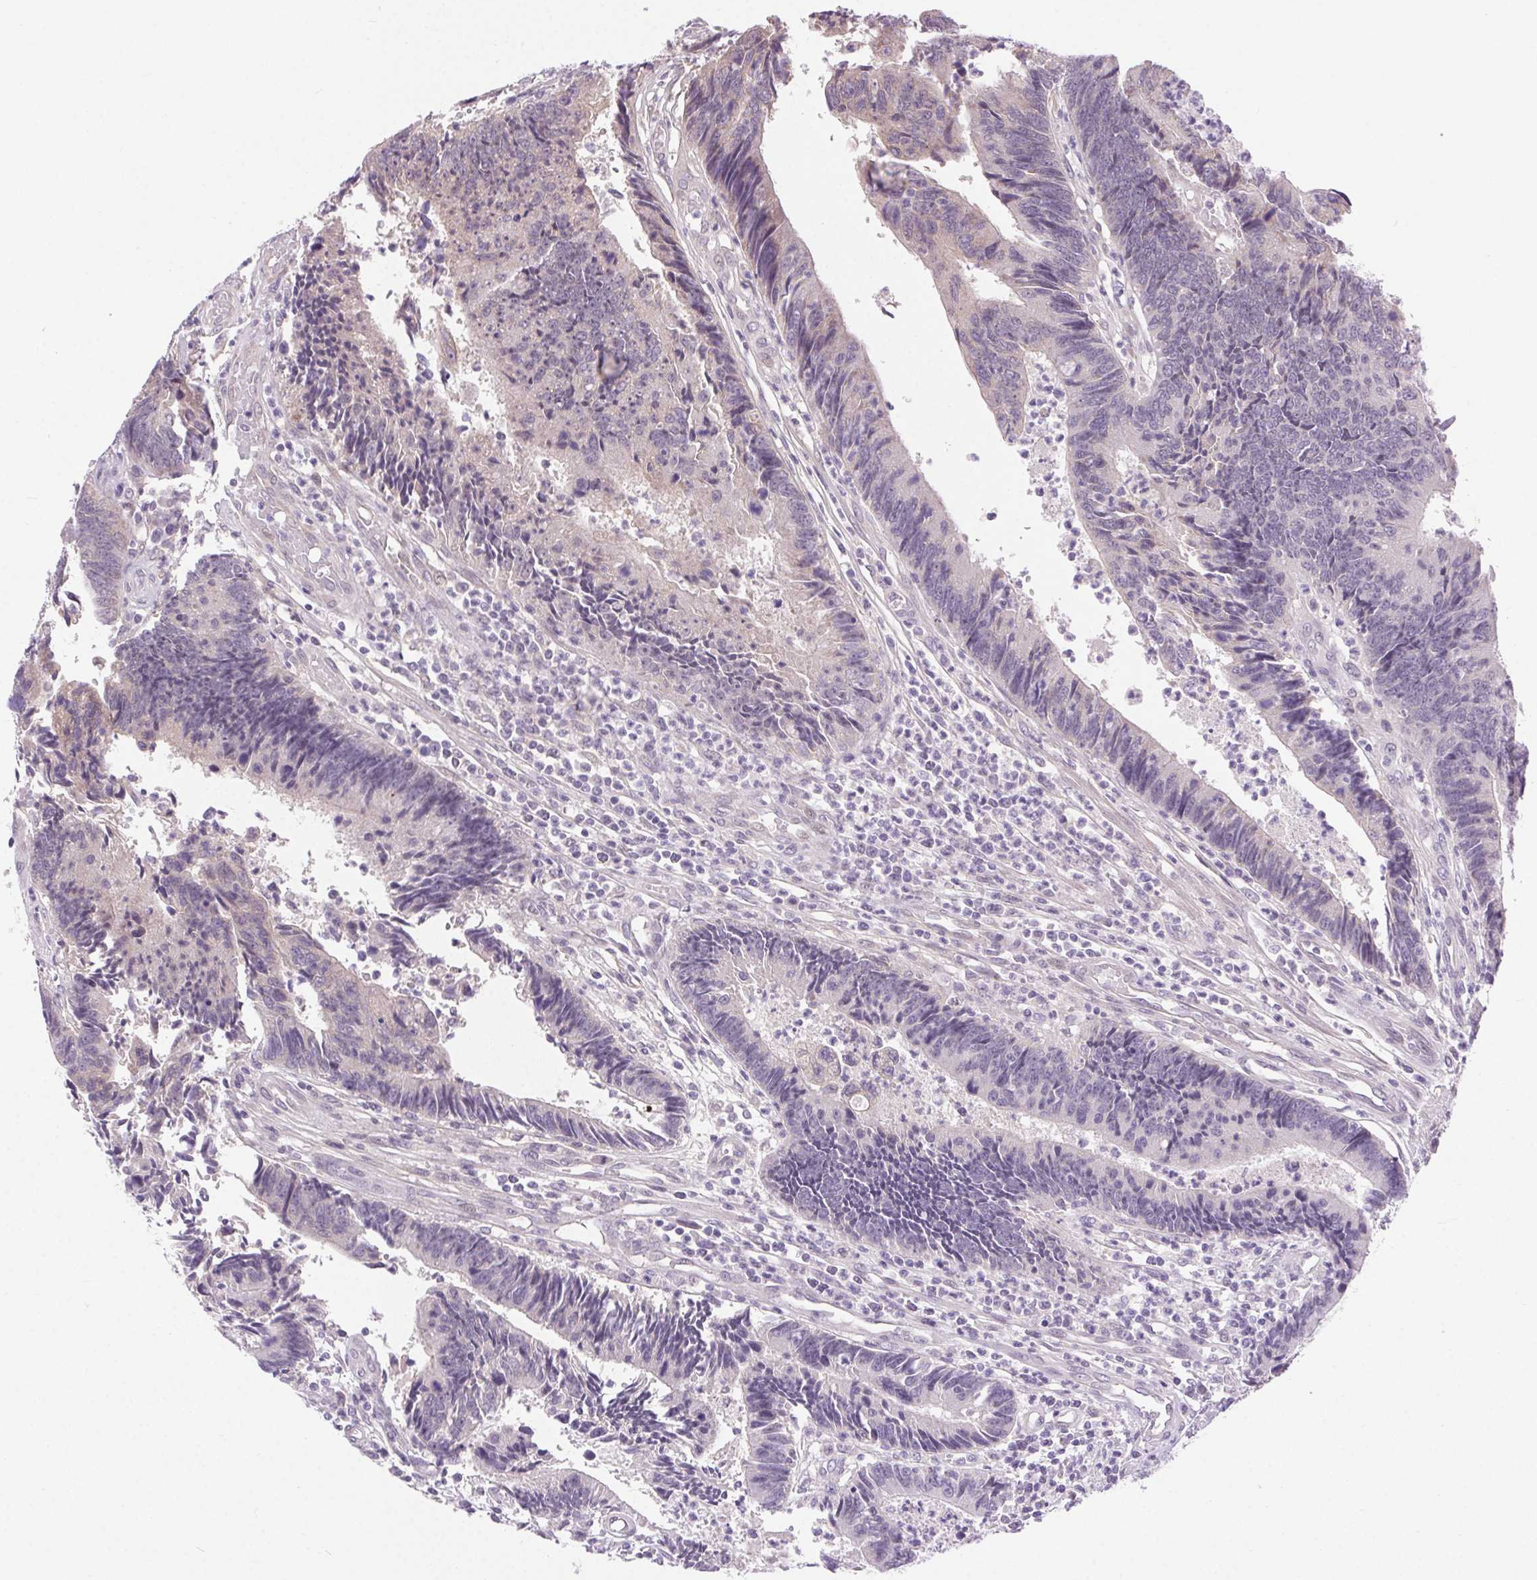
{"staining": {"intensity": "negative", "quantity": "none", "location": "none"}, "tissue": "colorectal cancer", "cell_type": "Tumor cells", "image_type": "cancer", "snomed": [{"axis": "morphology", "description": "Adenocarcinoma, NOS"}, {"axis": "topography", "description": "Colon"}], "caption": "This is an immunohistochemistry (IHC) image of colorectal cancer (adenocarcinoma). There is no expression in tumor cells.", "gene": "SYT11", "patient": {"sex": "female", "age": 67}}